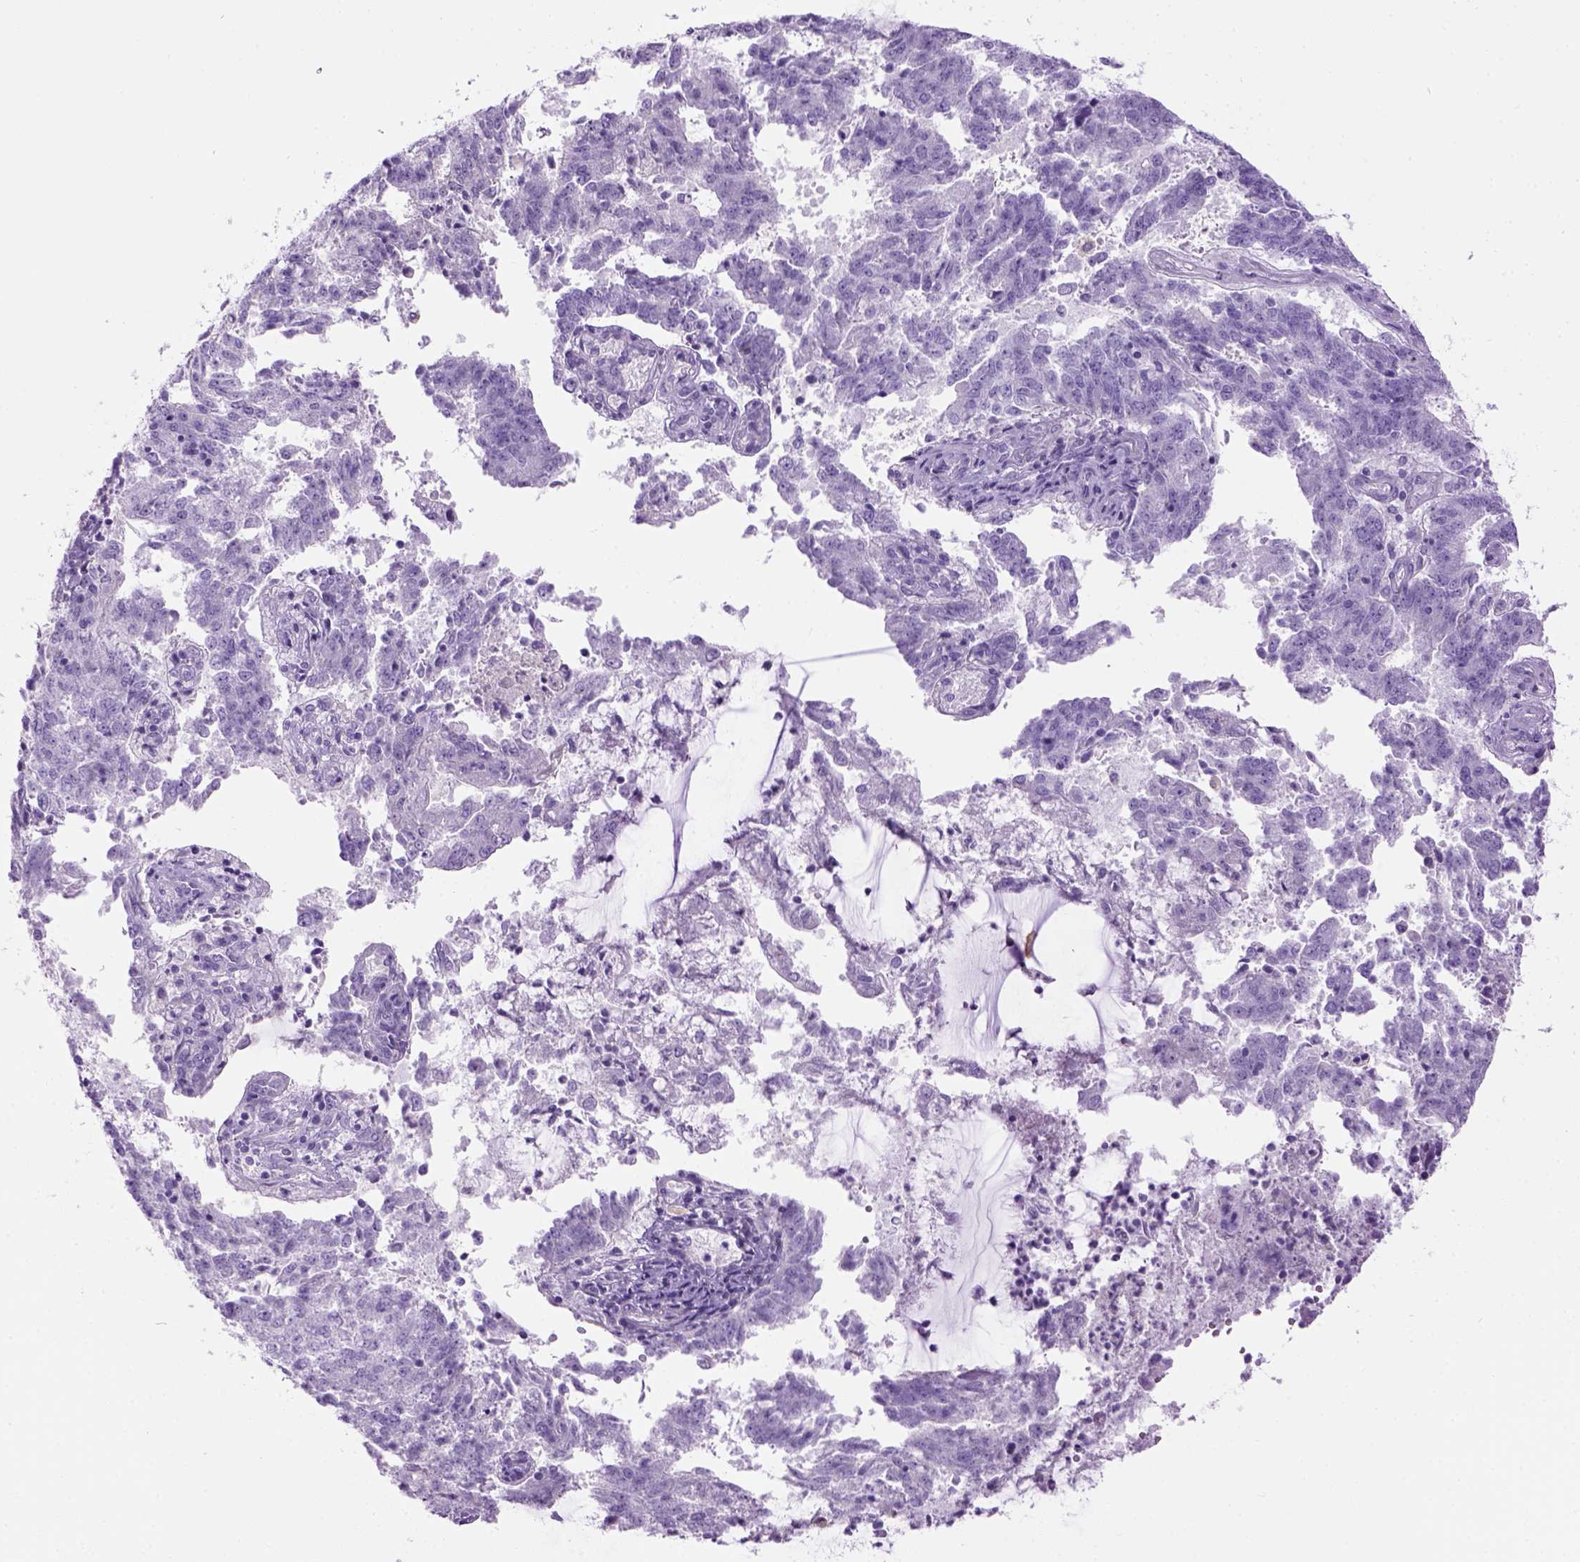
{"staining": {"intensity": "negative", "quantity": "none", "location": "none"}, "tissue": "endometrial cancer", "cell_type": "Tumor cells", "image_type": "cancer", "snomed": [{"axis": "morphology", "description": "Adenocarcinoma, NOS"}, {"axis": "topography", "description": "Endometrium"}], "caption": "An image of human endometrial cancer (adenocarcinoma) is negative for staining in tumor cells. (Brightfield microscopy of DAB IHC at high magnification).", "gene": "GABRB2", "patient": {"sex": "female", "age": 82}}